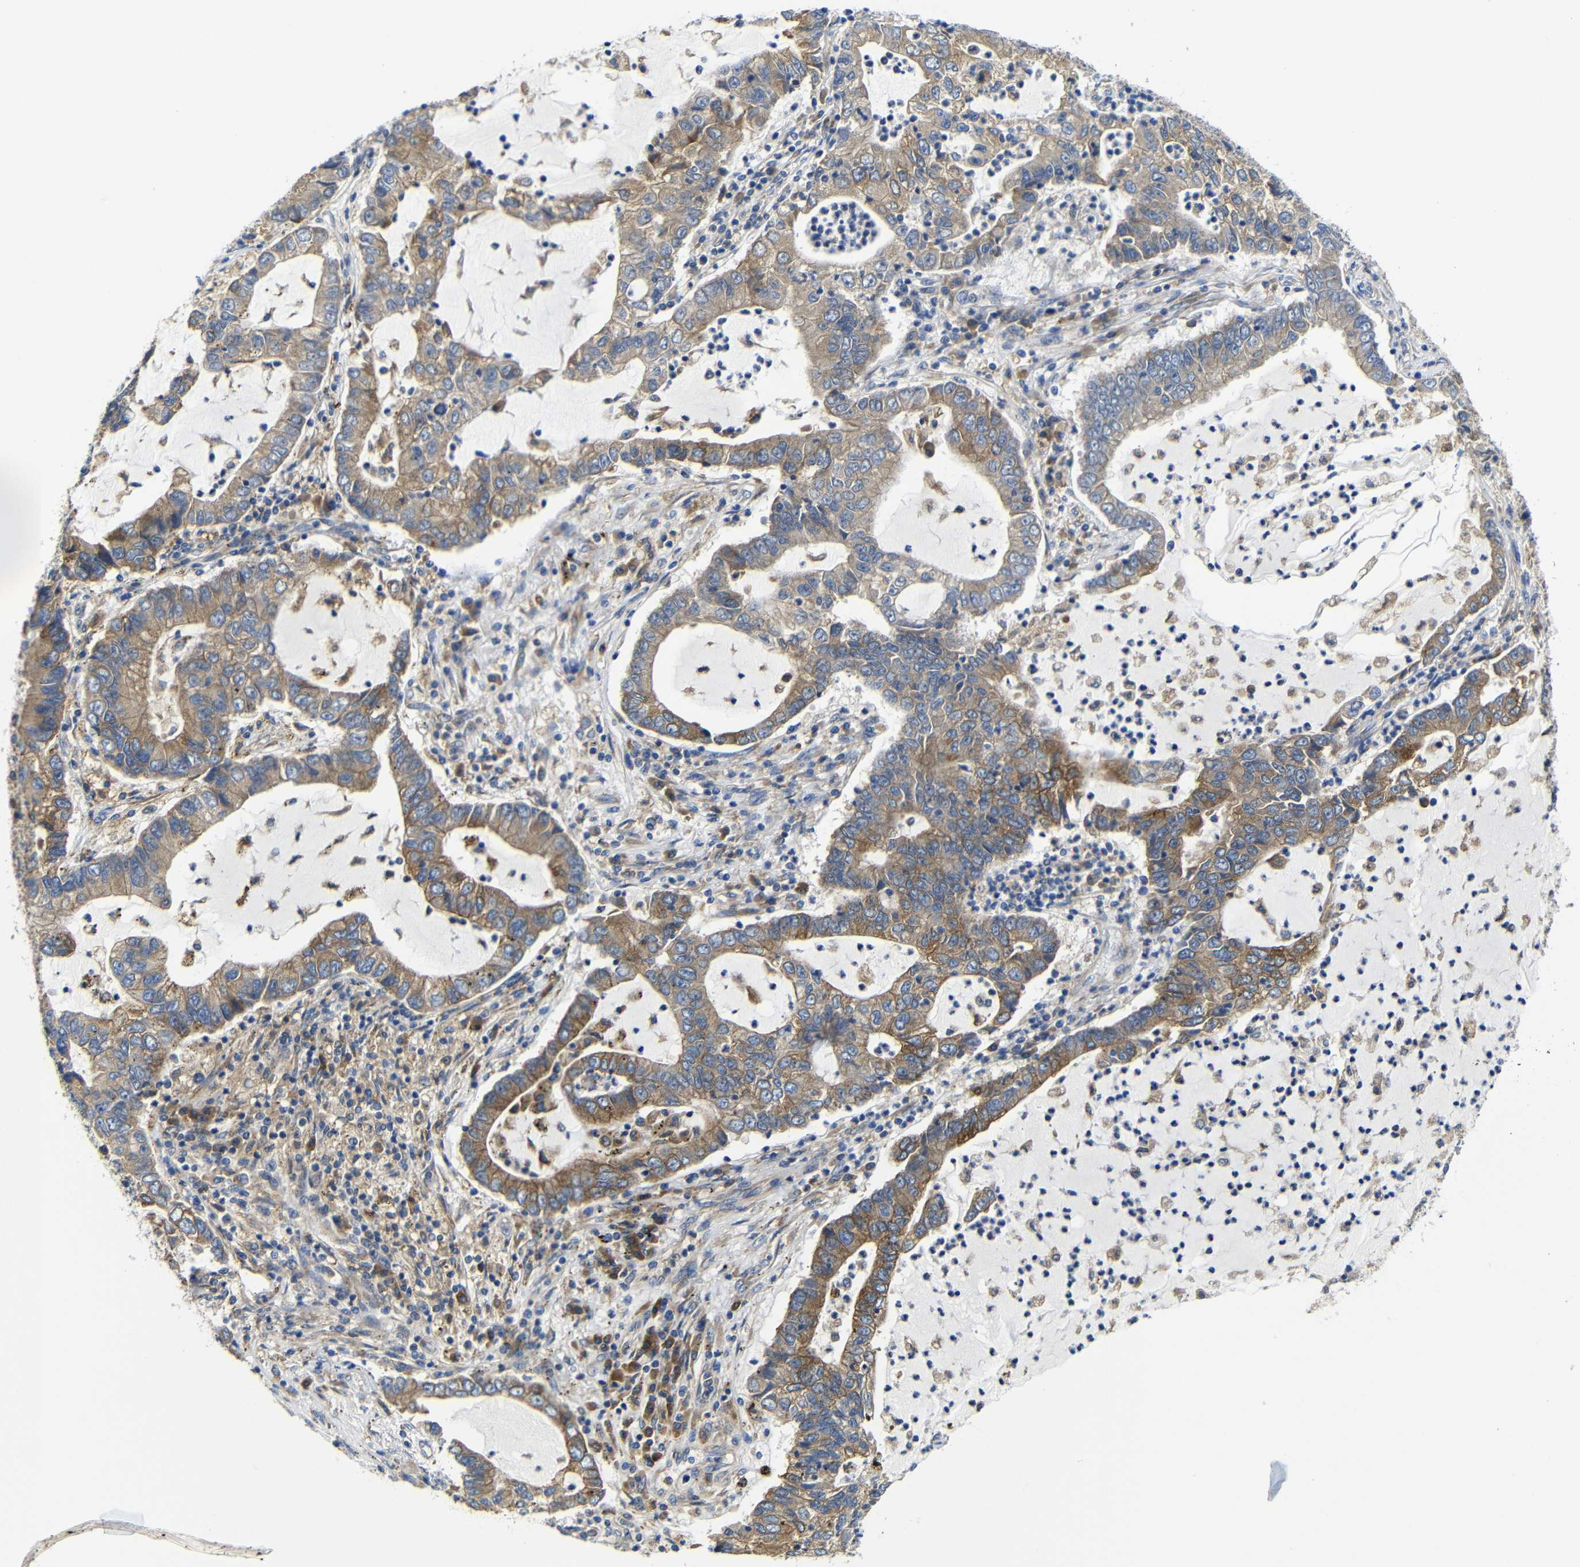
{"staining": {"intensity": "moderate", "quantity": "25%-75%", "location": "cytoplasmic/membranous"}, "tissue": "lung cancer", "cell_type": "Tumor cells", "image_type": "cancer", "snomed": [{"axis": "morphology", "description": "Adenocarcinoma, NOS"}, {"axis": "topography", "description": "Lung"}], "caption": "The immunohistochemical stain shows moderate cytoplasmic/membranous positivity in tumor cells of lung adenocarcinoma tissue.", "gene": "CLCC1", "patient": {"sex": "female", "age": 51}}